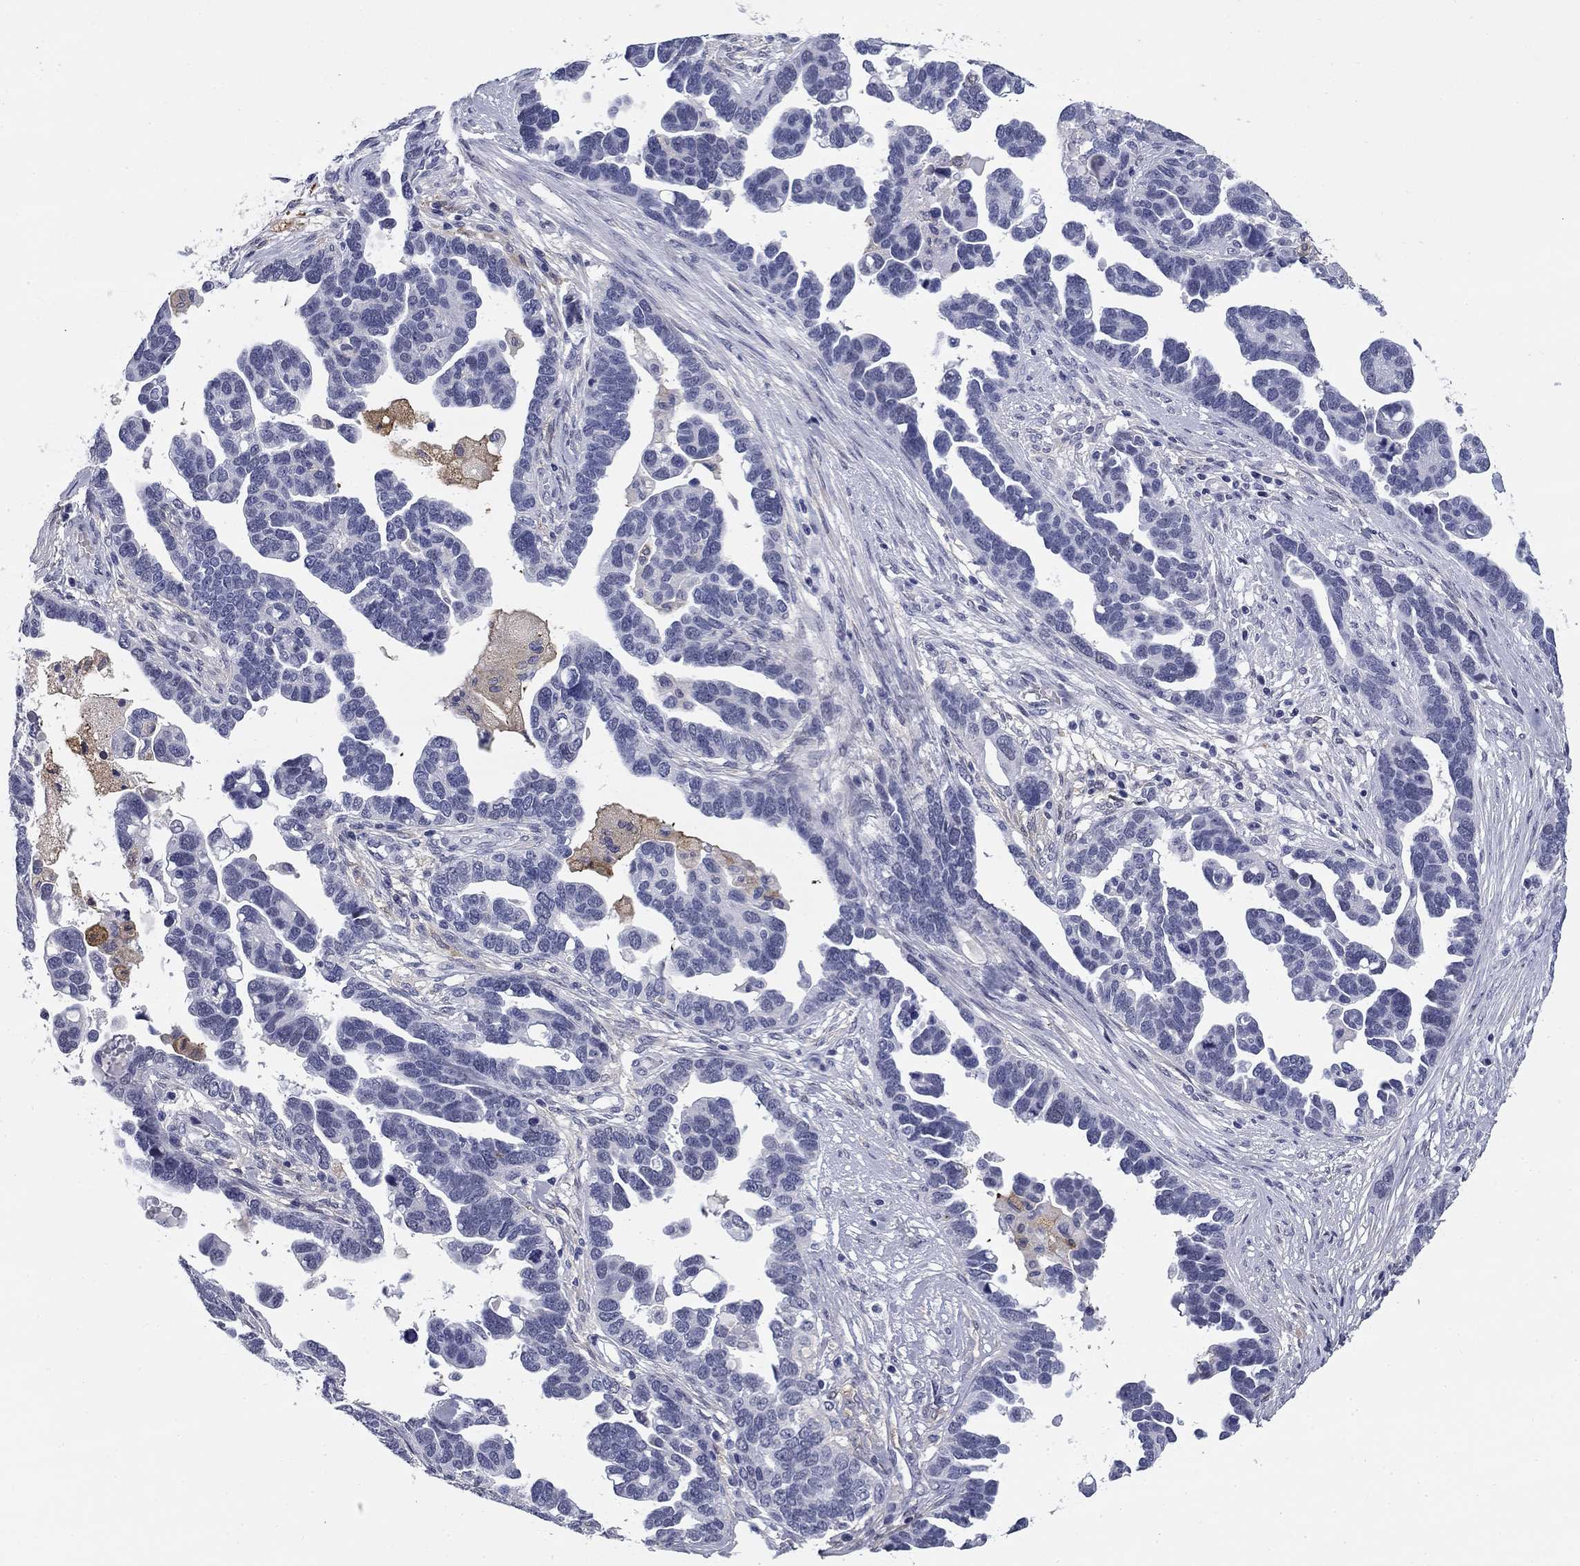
{"staining": {"intensity": "negative", "quantity": "none", "location": "none"}, "tissue": "ovarian cancer", "cell_type": "Tumor cells", "image_type": "cancer", "snomed": [{"axis": "morphology", "description": "Cystadenocarcinoma, serous, NOS"}, {"axis": "topography", "description": "Ovary"}], "caption": "Immunohistochemistry (IHC) photomicrograph of ovarian cancer (serous cystadenocarcinoma) stained for a protein (brown), which shows no positivity in tumor cells.", "gene": "BCL2L14", "patient": {"sex": "female", "age": 54}}